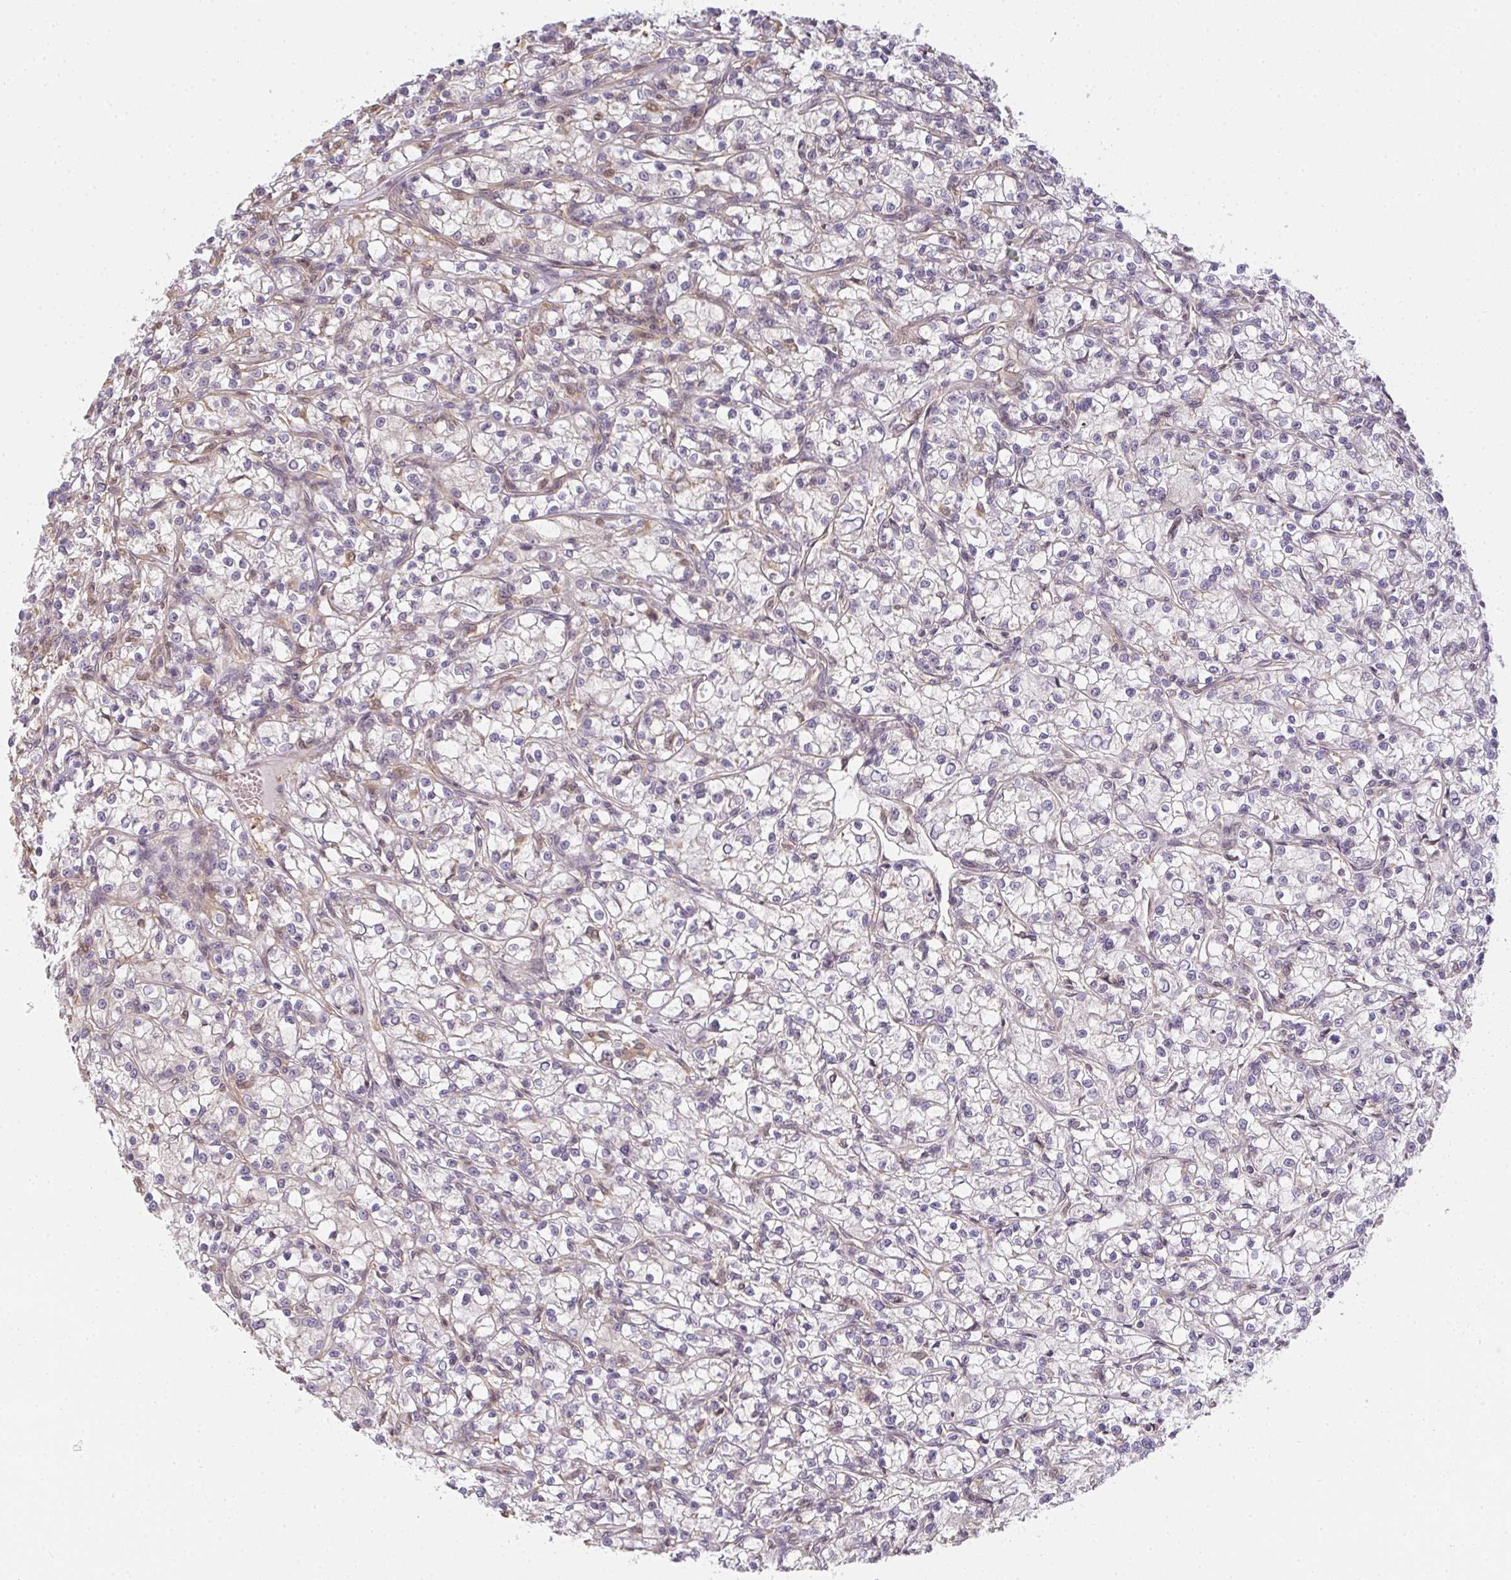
{"staining": {"intensity": "negative", "quantity": "none", "location": "none"}, "tissue": "renal cancer", "cell_type": "Tumor cells", "image_type": "cancer", "snomed": [{"axis": "morphology", "description": "Adenocarcinoma, NOS"}, {"axis": "topography", "description": "Kidney"}], "caption": "IHC of human renal cancer (adenocarcinoma) displays no positivity in tumor cells.", "gene": "GSDMB", "patient": {"sex": "female", "age": 59}}